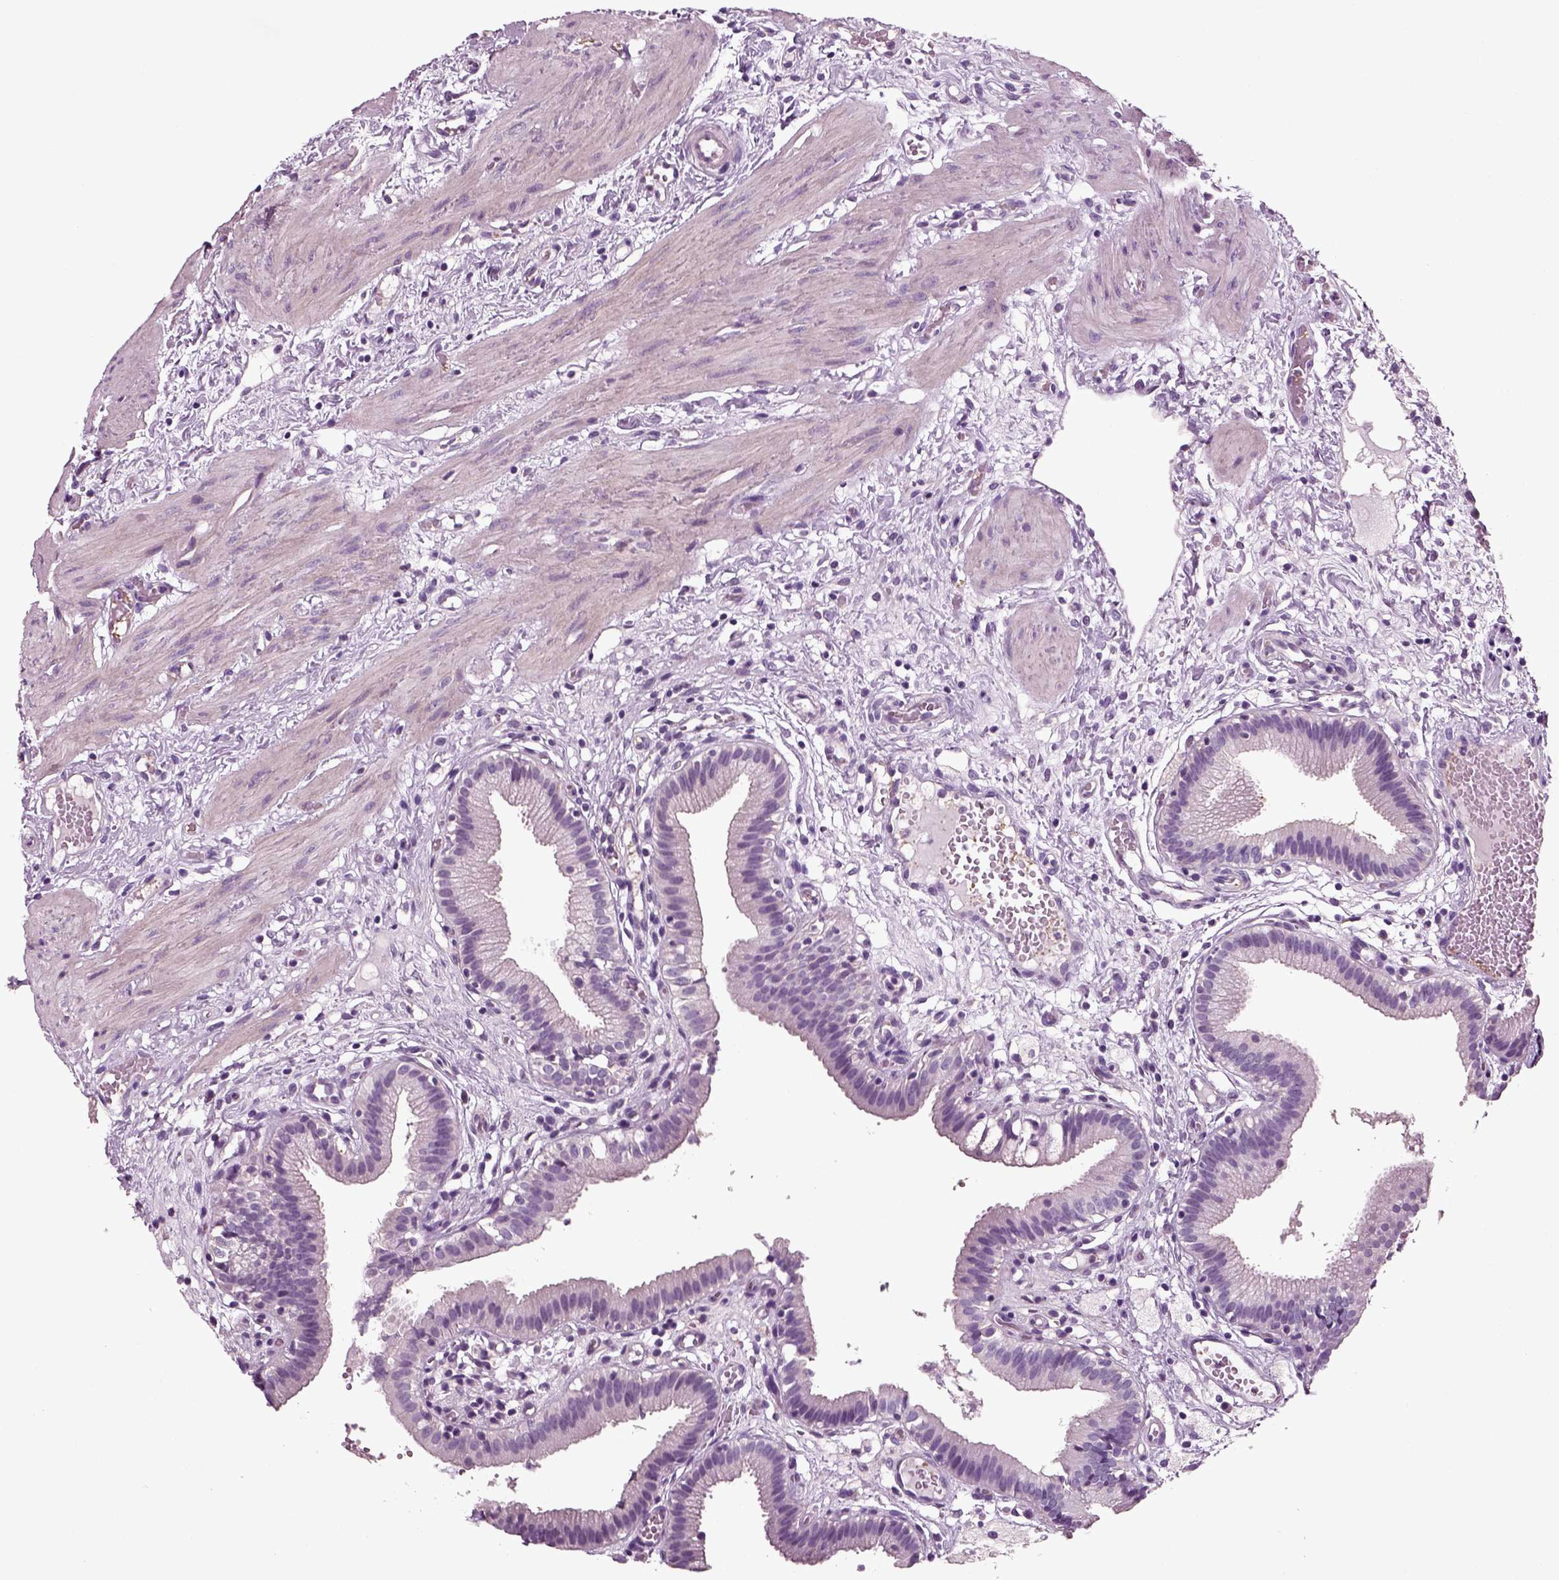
{"staining": {"intensity": "negative", "quantity": "none", "location": "none"}, "tissue": "gallbladder", "cell_type": "Glandular cells", "image_type": "normal", "snomed": [{"axis": "morphology", "description": "Normal tissue, NOS"}, {"axis": "topography", "description": "Gallbladder"}], "caption": "The IHC micrograph has no significant expression in glandular cells of gallbladder. (DAB immunohistochemistry, high magnification).", "gene": "DEFB118", "patient": {"sex": "female", "age": 24}}